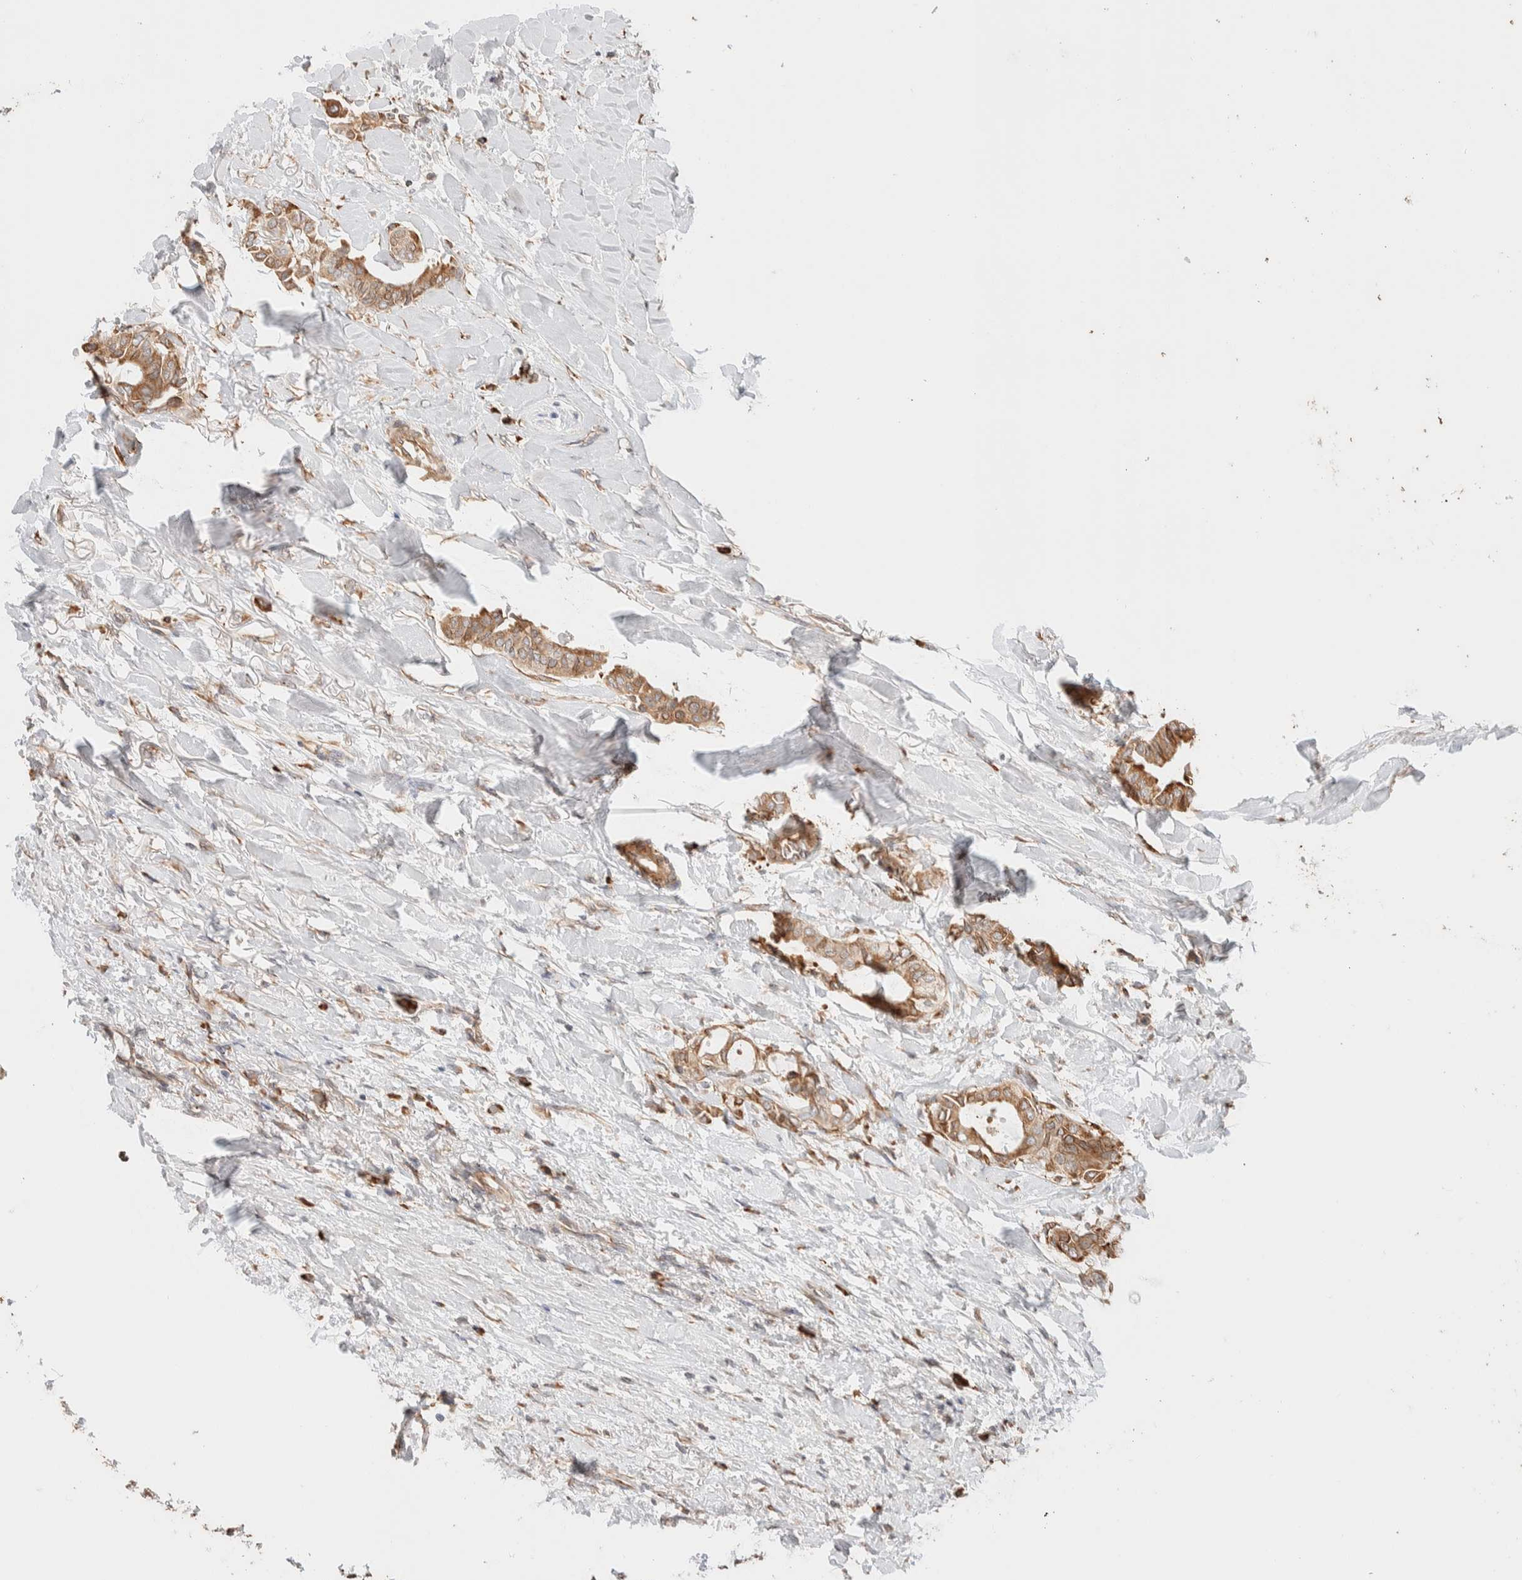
{"staining": {"intensity": "moderate", "quantity": ">75%", "location": "cytoplasmic/membranous"}, "tissue": "head and neck cancer", "cell_type": "Tumor cells", "image_type": "cancer", "snomed": [{"axis": "morphology", "description": "Adenocarcinoma, NOS"}, {"axis": "topography", "description": "Salivary gland"}, {"axis": "topography", "description": "Head-Neck"}], "caption": "A high-resolution histopathology image shows IHC staining of adenocarcinoma (head and neck), which demonstrates moderate cytoplasmic/membranous positivity in about >75% of tumor cells.", "gene": "INTS1", "patient": {"sex": "female", "age": 59}}